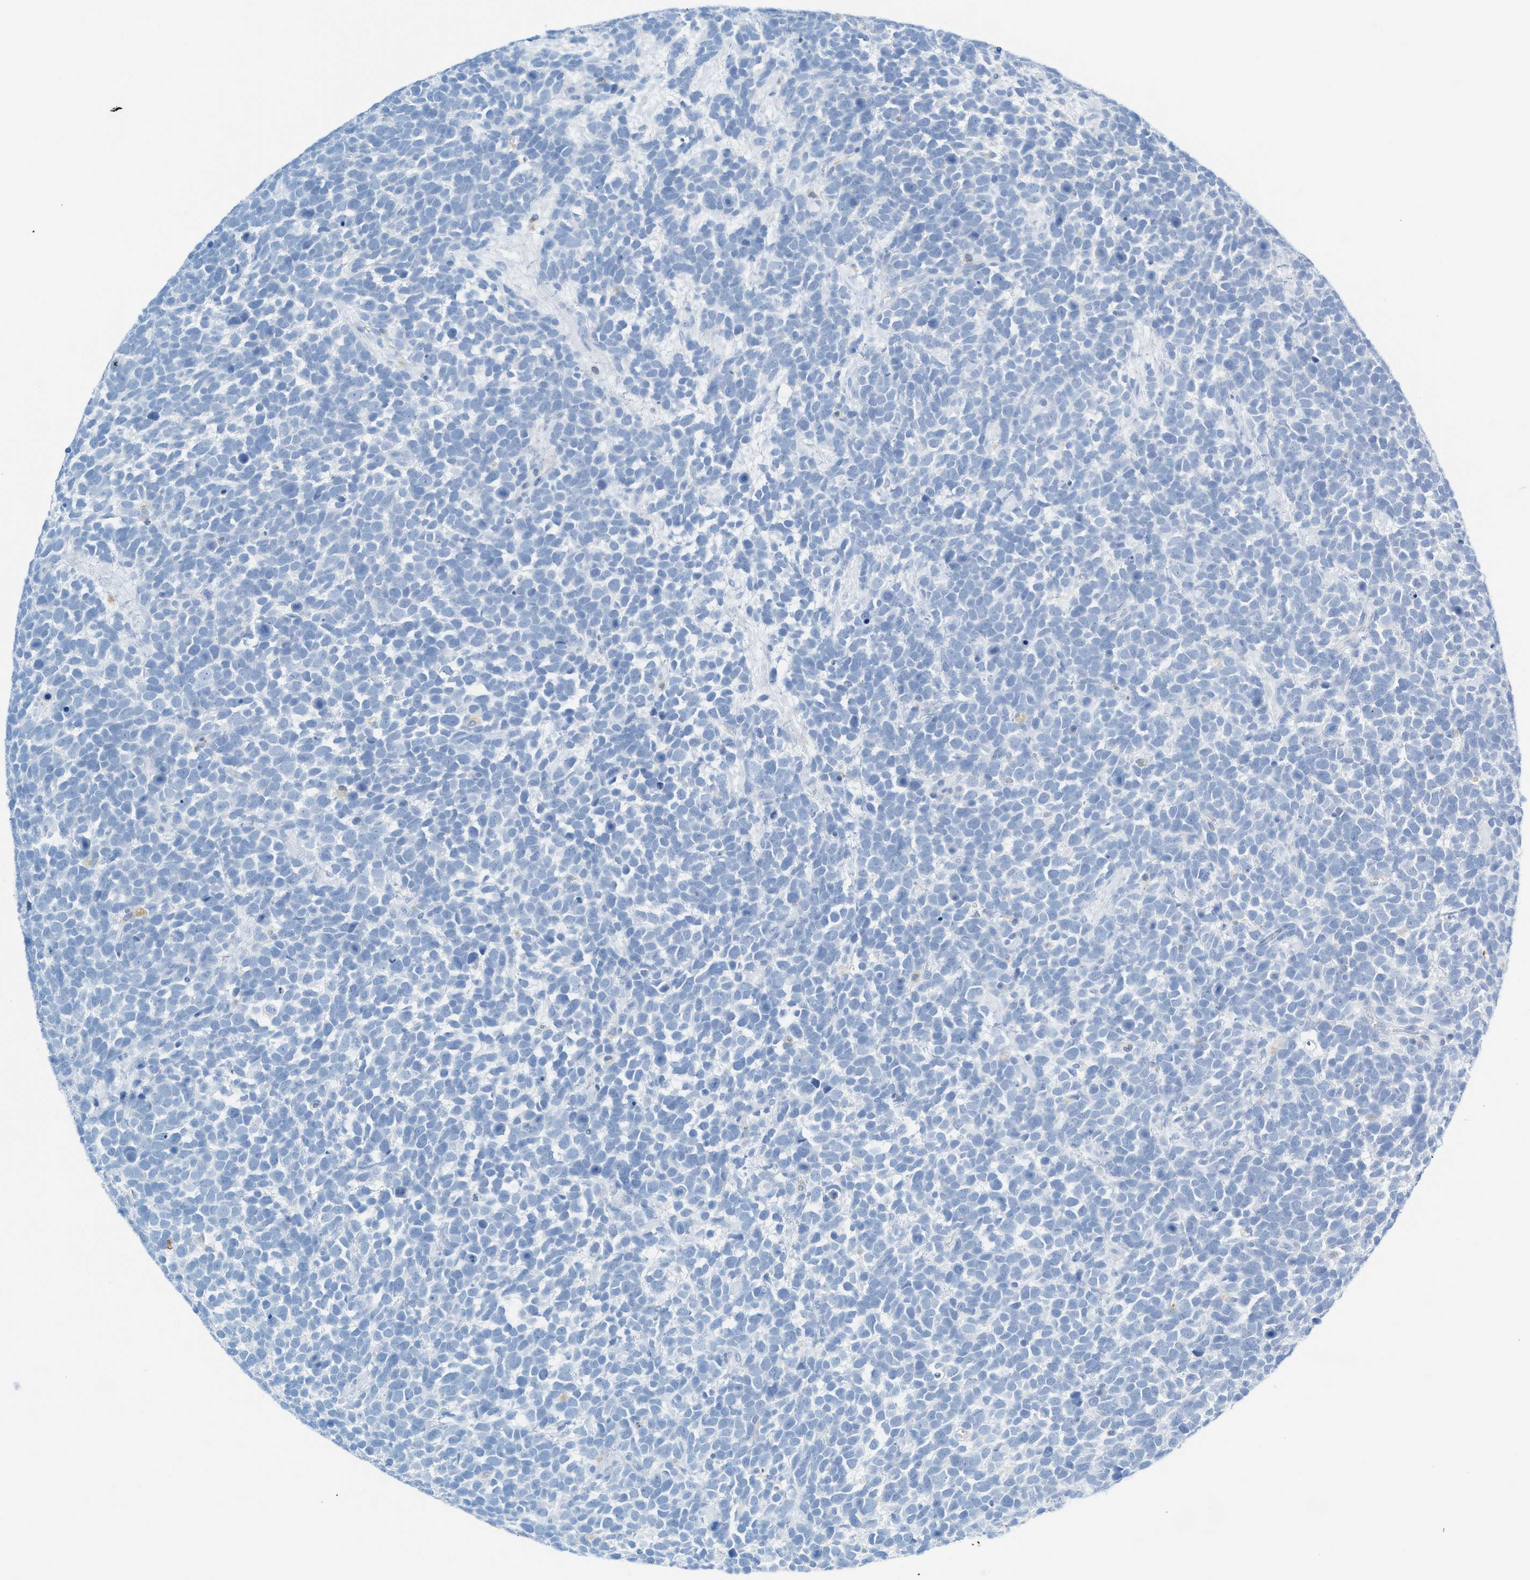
{"staining": {"intensity": "negative", "quantity": "none", "location": "none"}, "tissue": "urothelial cancer", "cell_type": "Tumor cells", "image_type": "cancer", "snomed": [{"axis": "morphology", "description": "Urothelial carcinoma, High grade"}, {"axis": "topography", "description": "Urinary bladder"}], "caption": "Image shows no significant protein staining in tumor cells of urothelial cancer.", "gene": "C21orf62", "patient": {"sex": "female", "age": 82}}